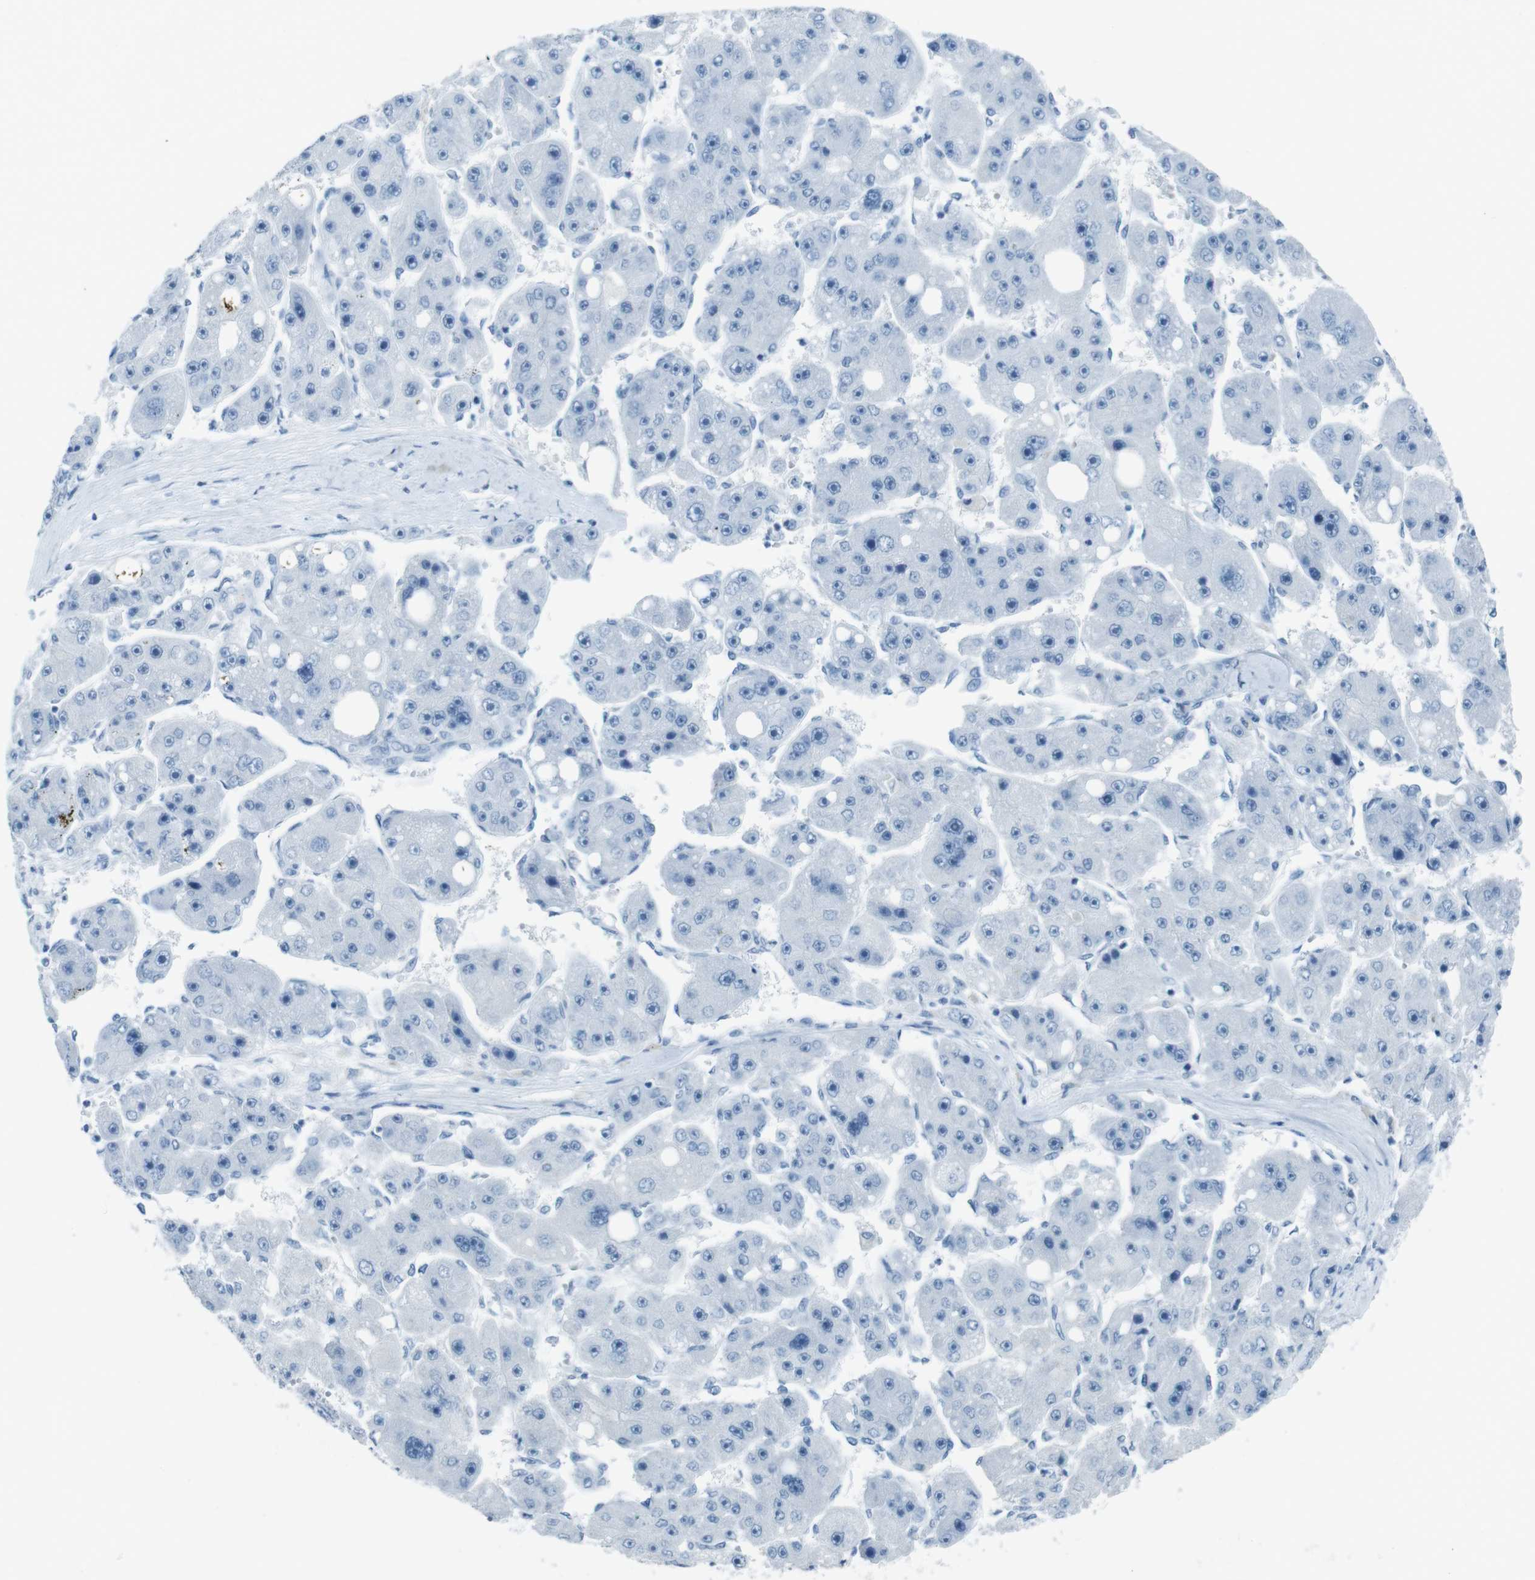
{"staining": {"intensity": "negative", "quantity": "none", "location": "none"}, "tissue": "liver cancer", "cell_type": "Tumor cells", "image_type": "cancer", "snomed": [{"axis": "morphology", "description": "Carcinoma, Hepatocellular, NOS"}, {"axis": "topography", "description": "Liver"}], "caption": "Image shows no protein expression in tumor cells of liver cancer (hepatocellular carcinoma) tissue. (Stains: DAB (3,3'-diaminobenzidine) IHC with hematoxylin counter stain, Microscopy: brightfield microscopy at high magnification).", "gene": "TMEM207", "patient": {"sex": "female", "age": 61}}